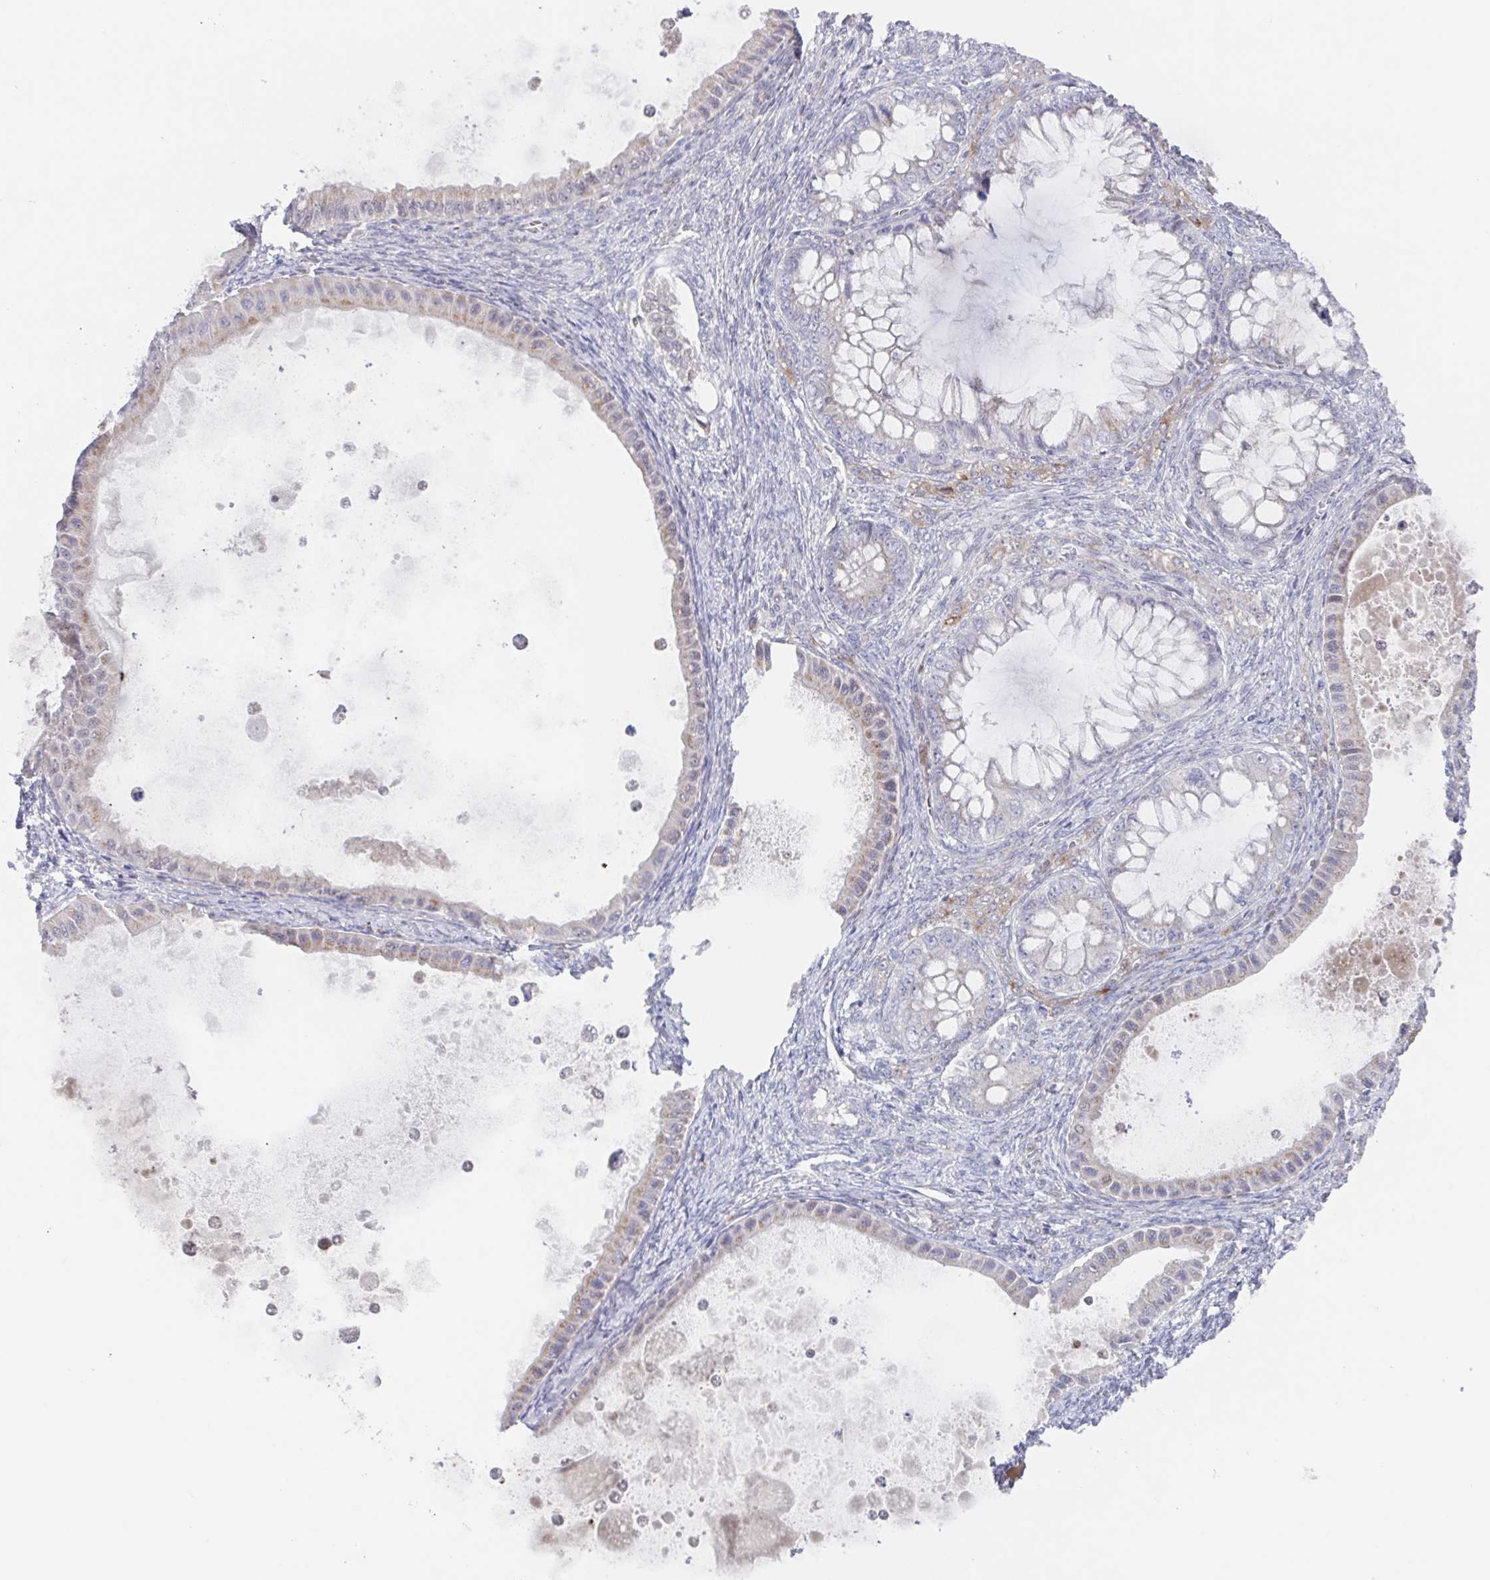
{"staining": {"intensity": "negative", "quantity": "none", "location": "none"}, "tissue": "ovarian cancer", "cell_type": "Tumor cells", "image_type": "cancer", "snomed": [{"axis": "morphology", "description": "Cystadenocarcinoma, mucinous, NOS"}, {"axis": "topography", "description": "Ovary"}], "caption": "DAB (3,3'-diaminobenzidine) immunohistochemical staining of mucinous cystadenocarcinoma (ovarian) shows no significant positivity in tumor cells.", "gene": "POU2F3", "patient": {"sex": "female", "age": 64}}